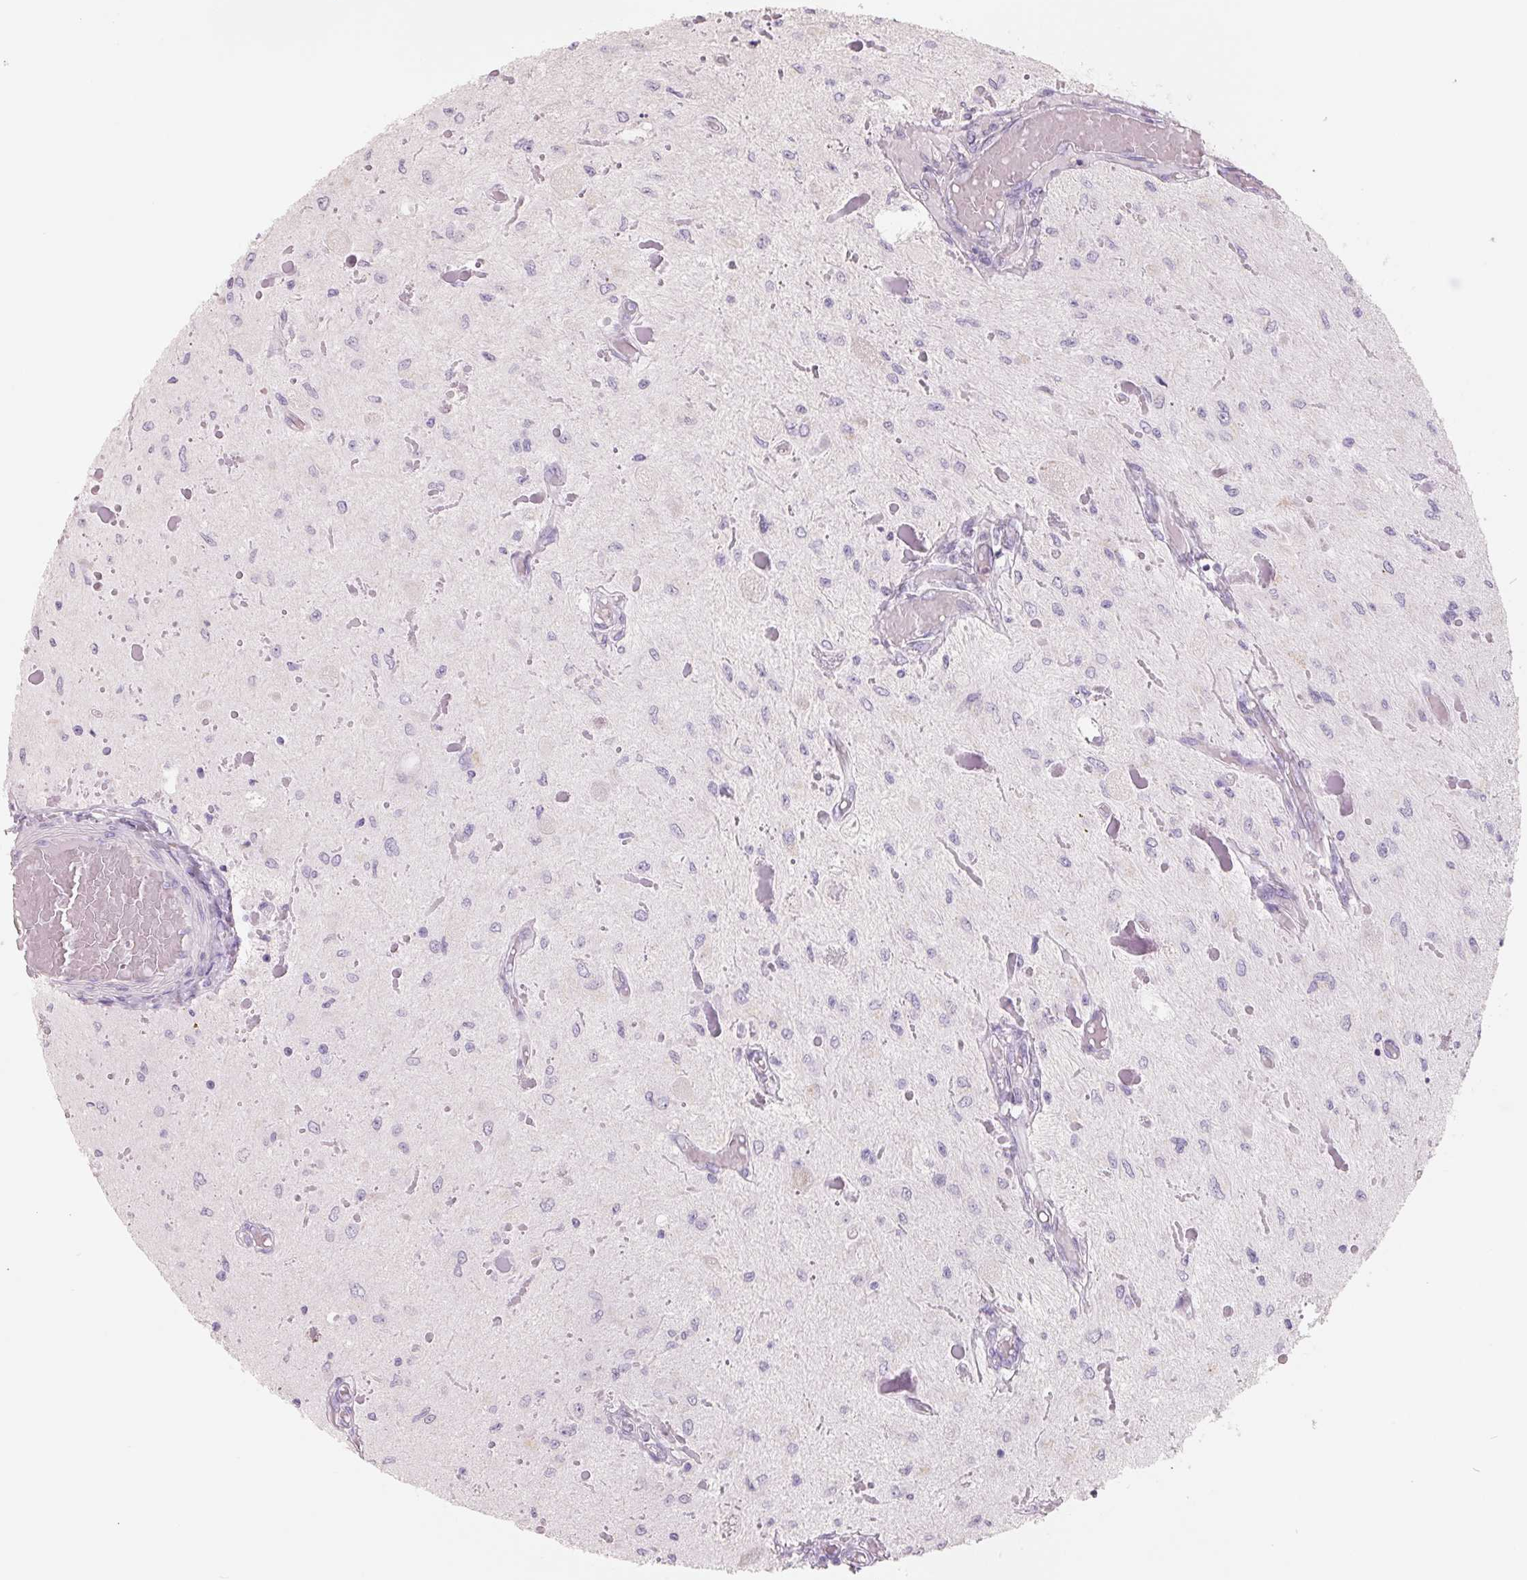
{"staining": {"intensity": "negative", "quantity": "none", "location": "none"}, "tissue": "glioma", "cell_type": "Tumor cells", "image_type": "cancer", "snomed": [{"axis": "morphology", "description": "Glioma, malignant, Low grade"}, {"axis": "topography", "description": "Cerebellum"}], "caption": "DAB (3,3'-diaminobenzidine) immunohistochemical staining of human malignant glioma (low-grade) displays no significant expression in tumor cells. (Immunohistochemistry, brightfield microscopy, high magnification).", "gene": "FTCD", "patient": {"sex": "female", "age": 14}}